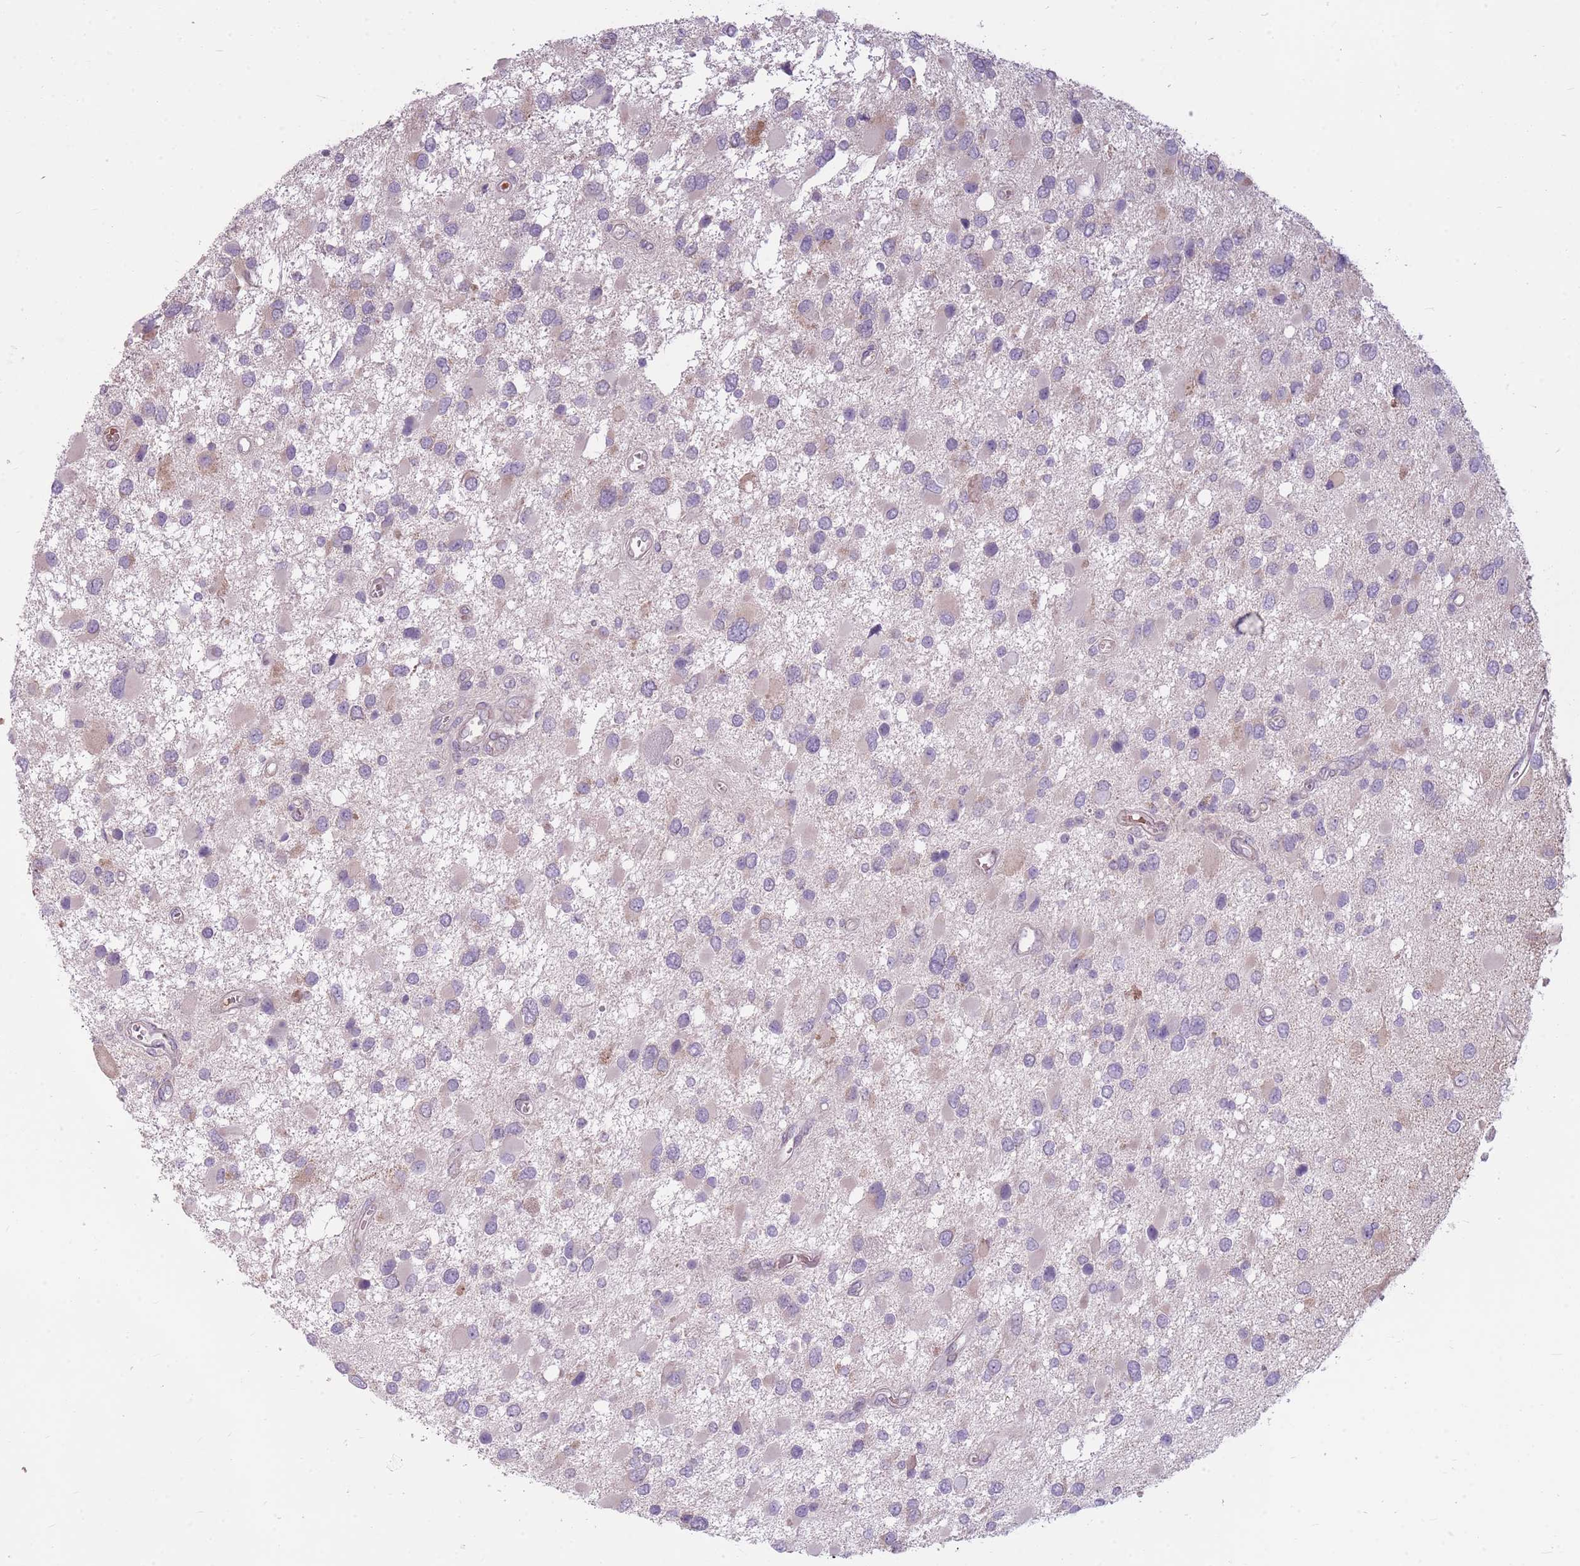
{"staining": {"intensity": "negative", "quantity": "none", "location": "none"}, "tissue": "glioma", "cell_type": "Tumor cells", "image_type": "cancer", "snomed": [{"axis": "morphology", "description": "Glioma, malignant, High grade"}, {"axis": "topography", "description": "Brain"}], "caption": "This is an IHC histopathology image of human high-grade glioma (malignant). There is no positivity in tumor cells.", "gene": "HSPA14", "patient": {"sex": "male", "age": 53}}